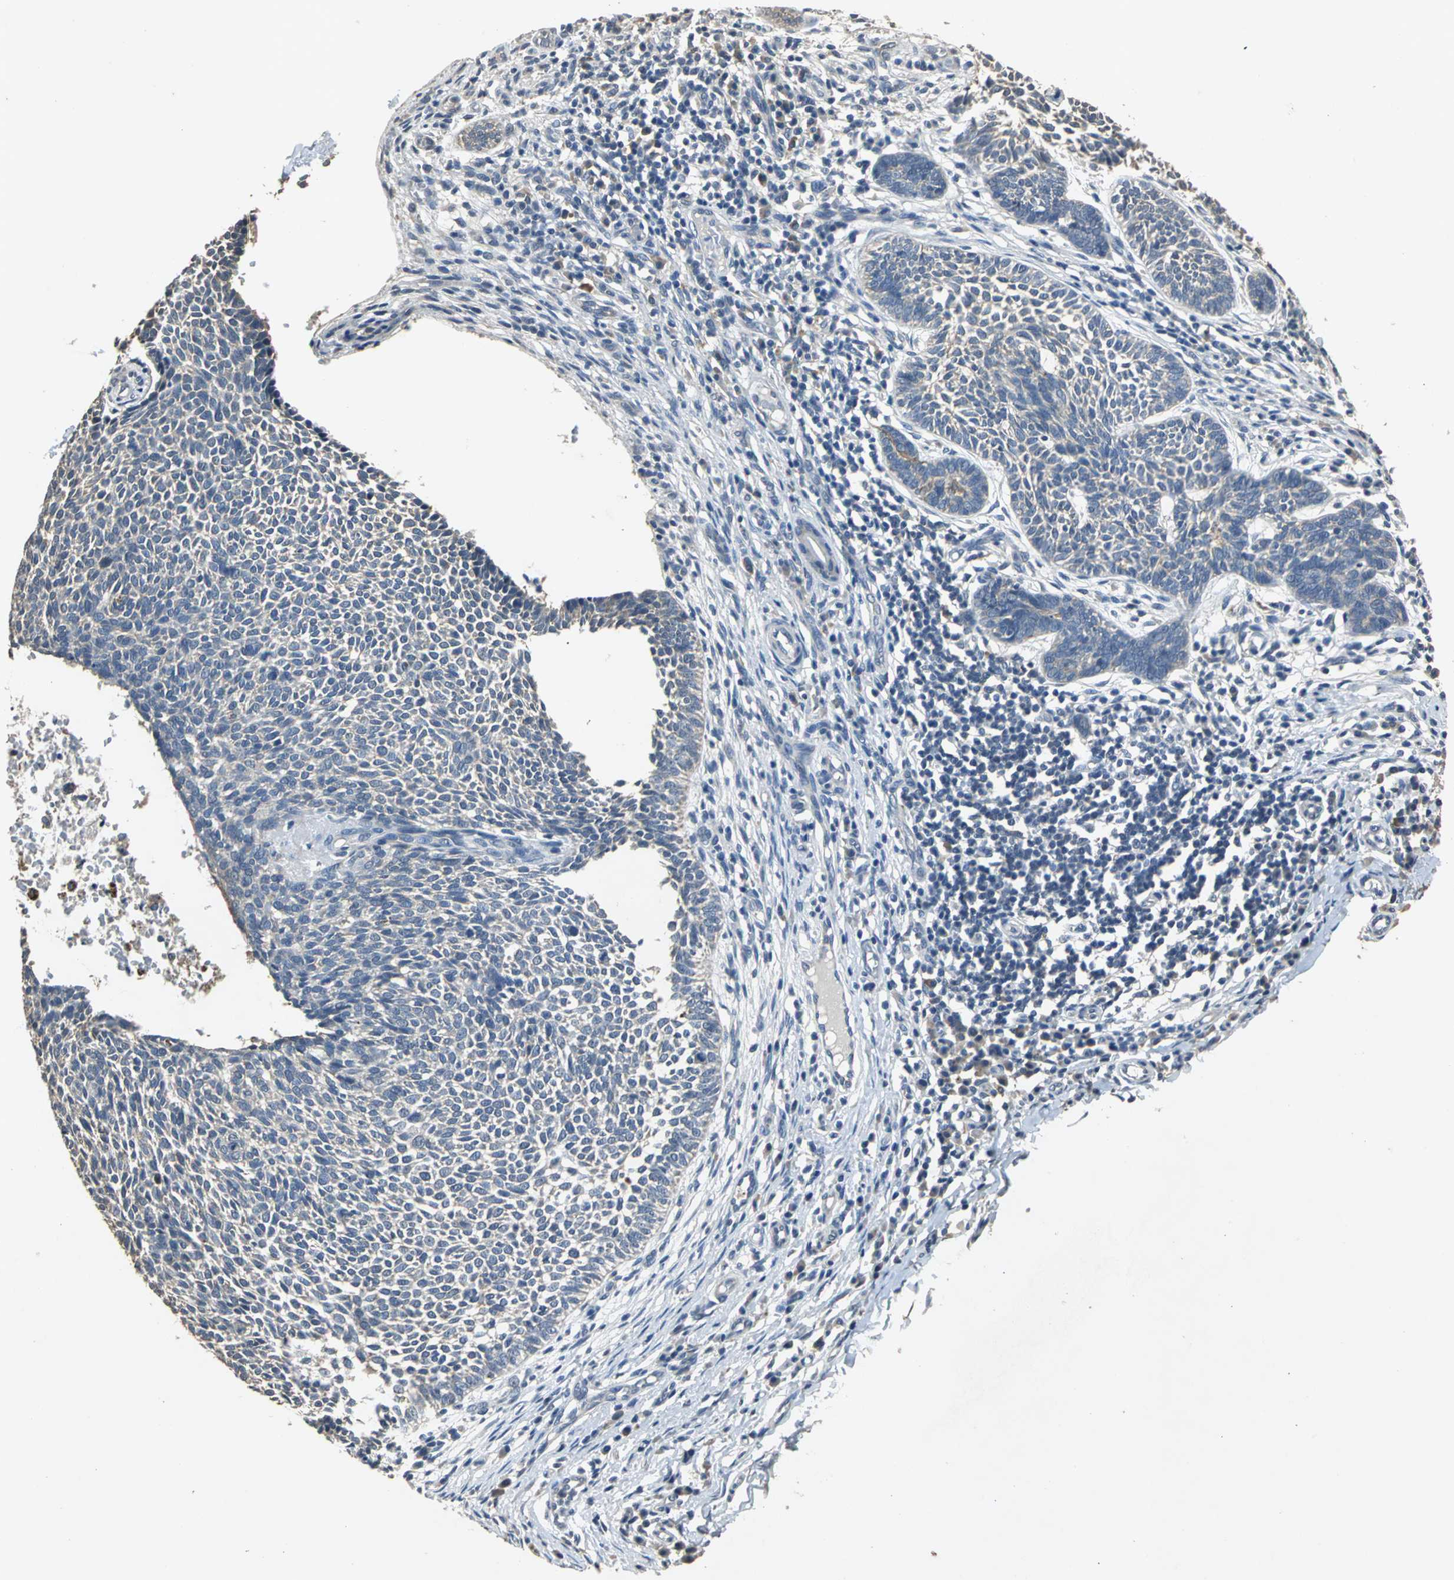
{"staining": {"intensity": "weak", "quantity": "25%-75%", "location": "cytoplasmic/membranous"}, "tissue": "skin cancer", "cell_type": "Tumor cells", "image_type": "cancer", "snomed": [{"axis": "morphology", "description": "Normal tissue, NOS"}, {"axis": "morphology", "description": "Basal cell carcinoma"}, {"axis": "topography", "description": "Skin"}], "caption": "Weak cytoplasmic/membranous staining for a protein is appreciated in approximately 25%-75% of tumor cells of skin cancer (basal cell carcinoma) using IHC.", "gene": "OCLN", "patient": {"sex": "male", "age": 87}}